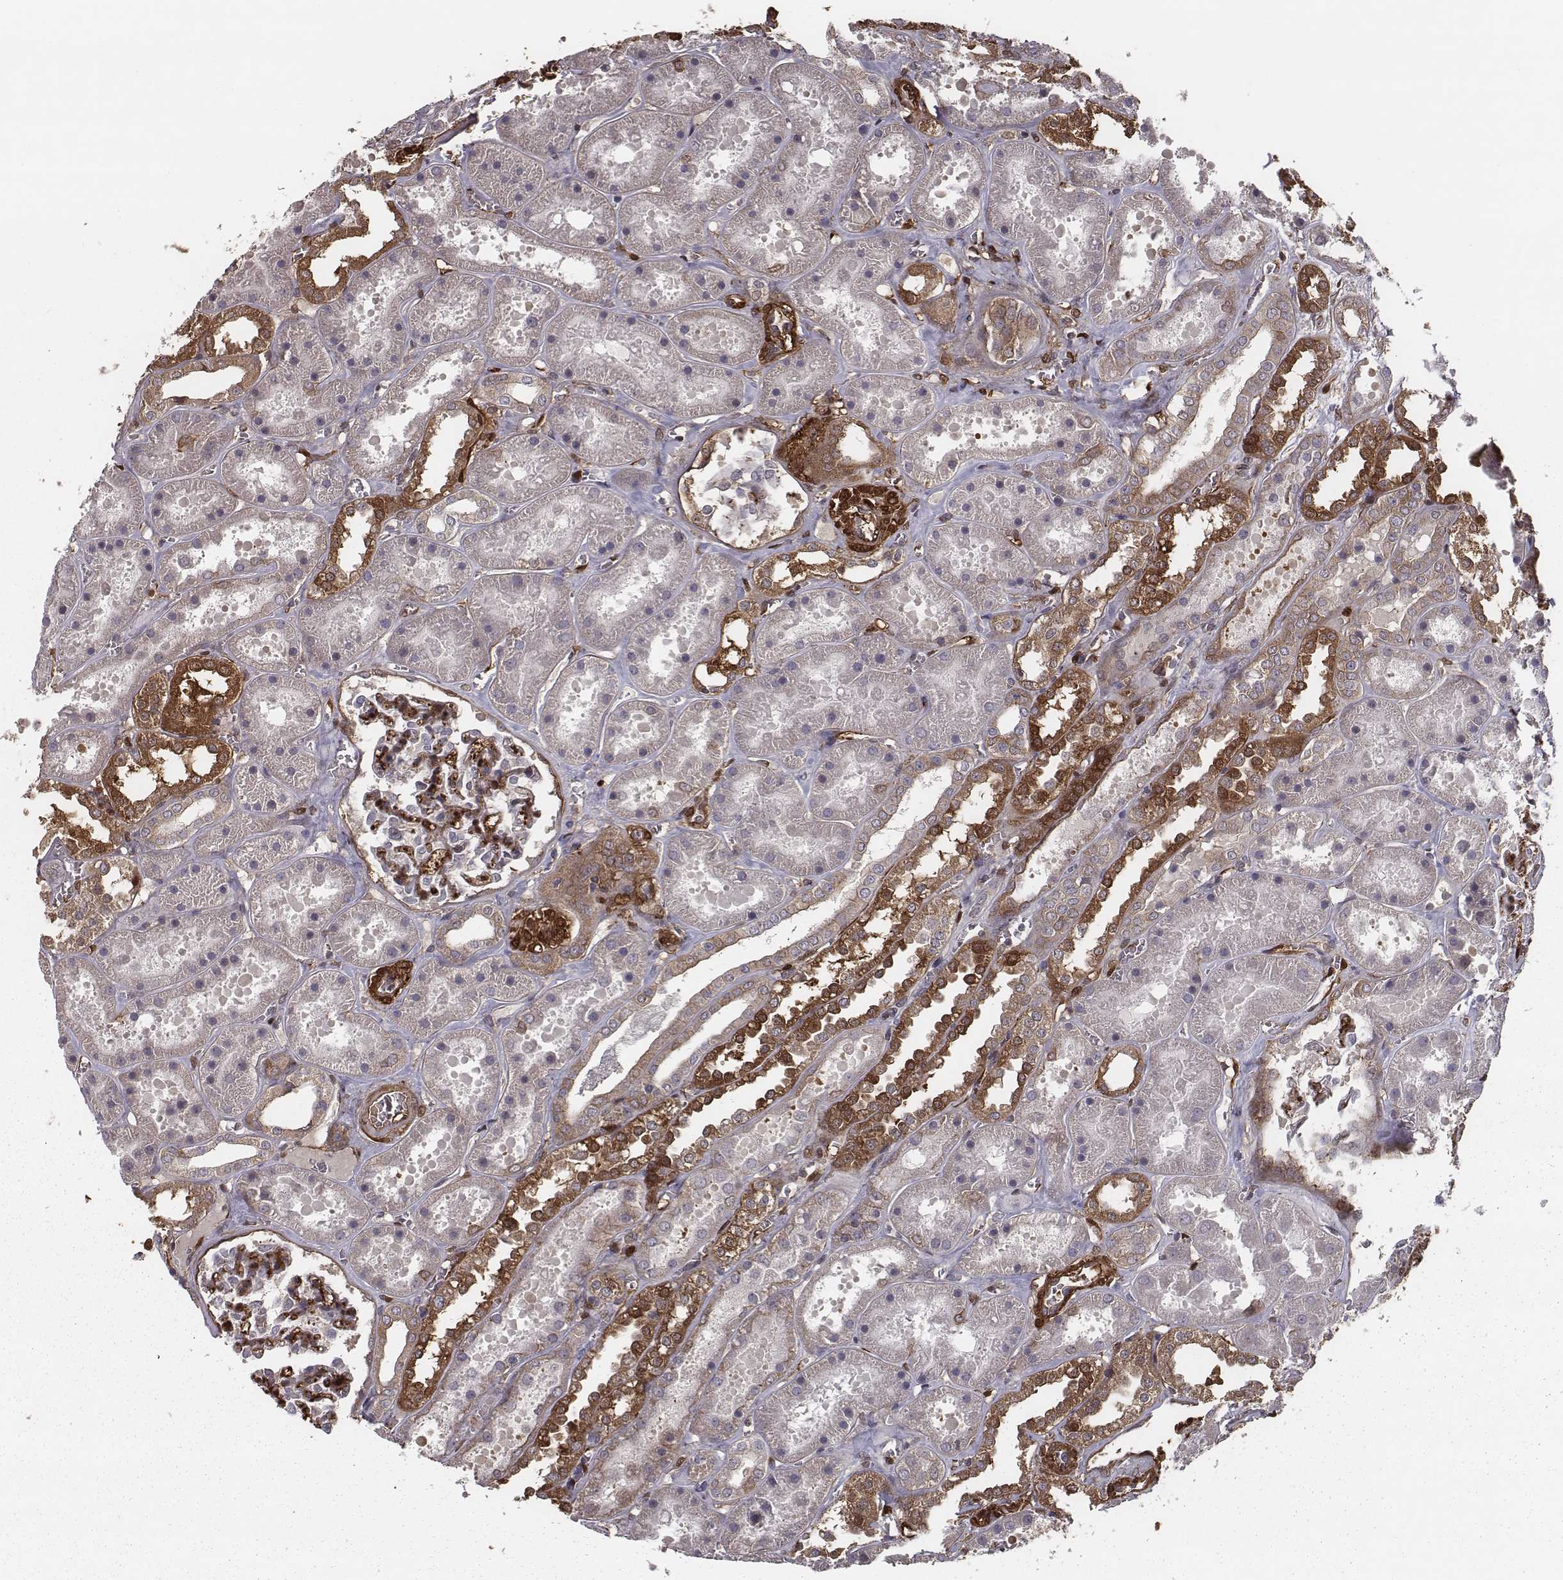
{"staining": {"intensity": "strong", "quantity": "<25%", "location": "cytoplasmic/membranous"}, "tissue": "kidney", "cell_type": "Cells in glomeruli", "image_type": "normal", "snomed": [{"axis": "morphology", "description": "Normal tissue, NOS"}, {"axis": "topography", "description": "Kidney"}], "caption": "This photomicrograph reveals IHC staining of unremarkable kidney, with medium strong cytoplasmic/membranous positivity in approximately <25% of cells in glomeruli.", "gene": "ISYNA1", "patient": {"sex": "female", "age": 41}}